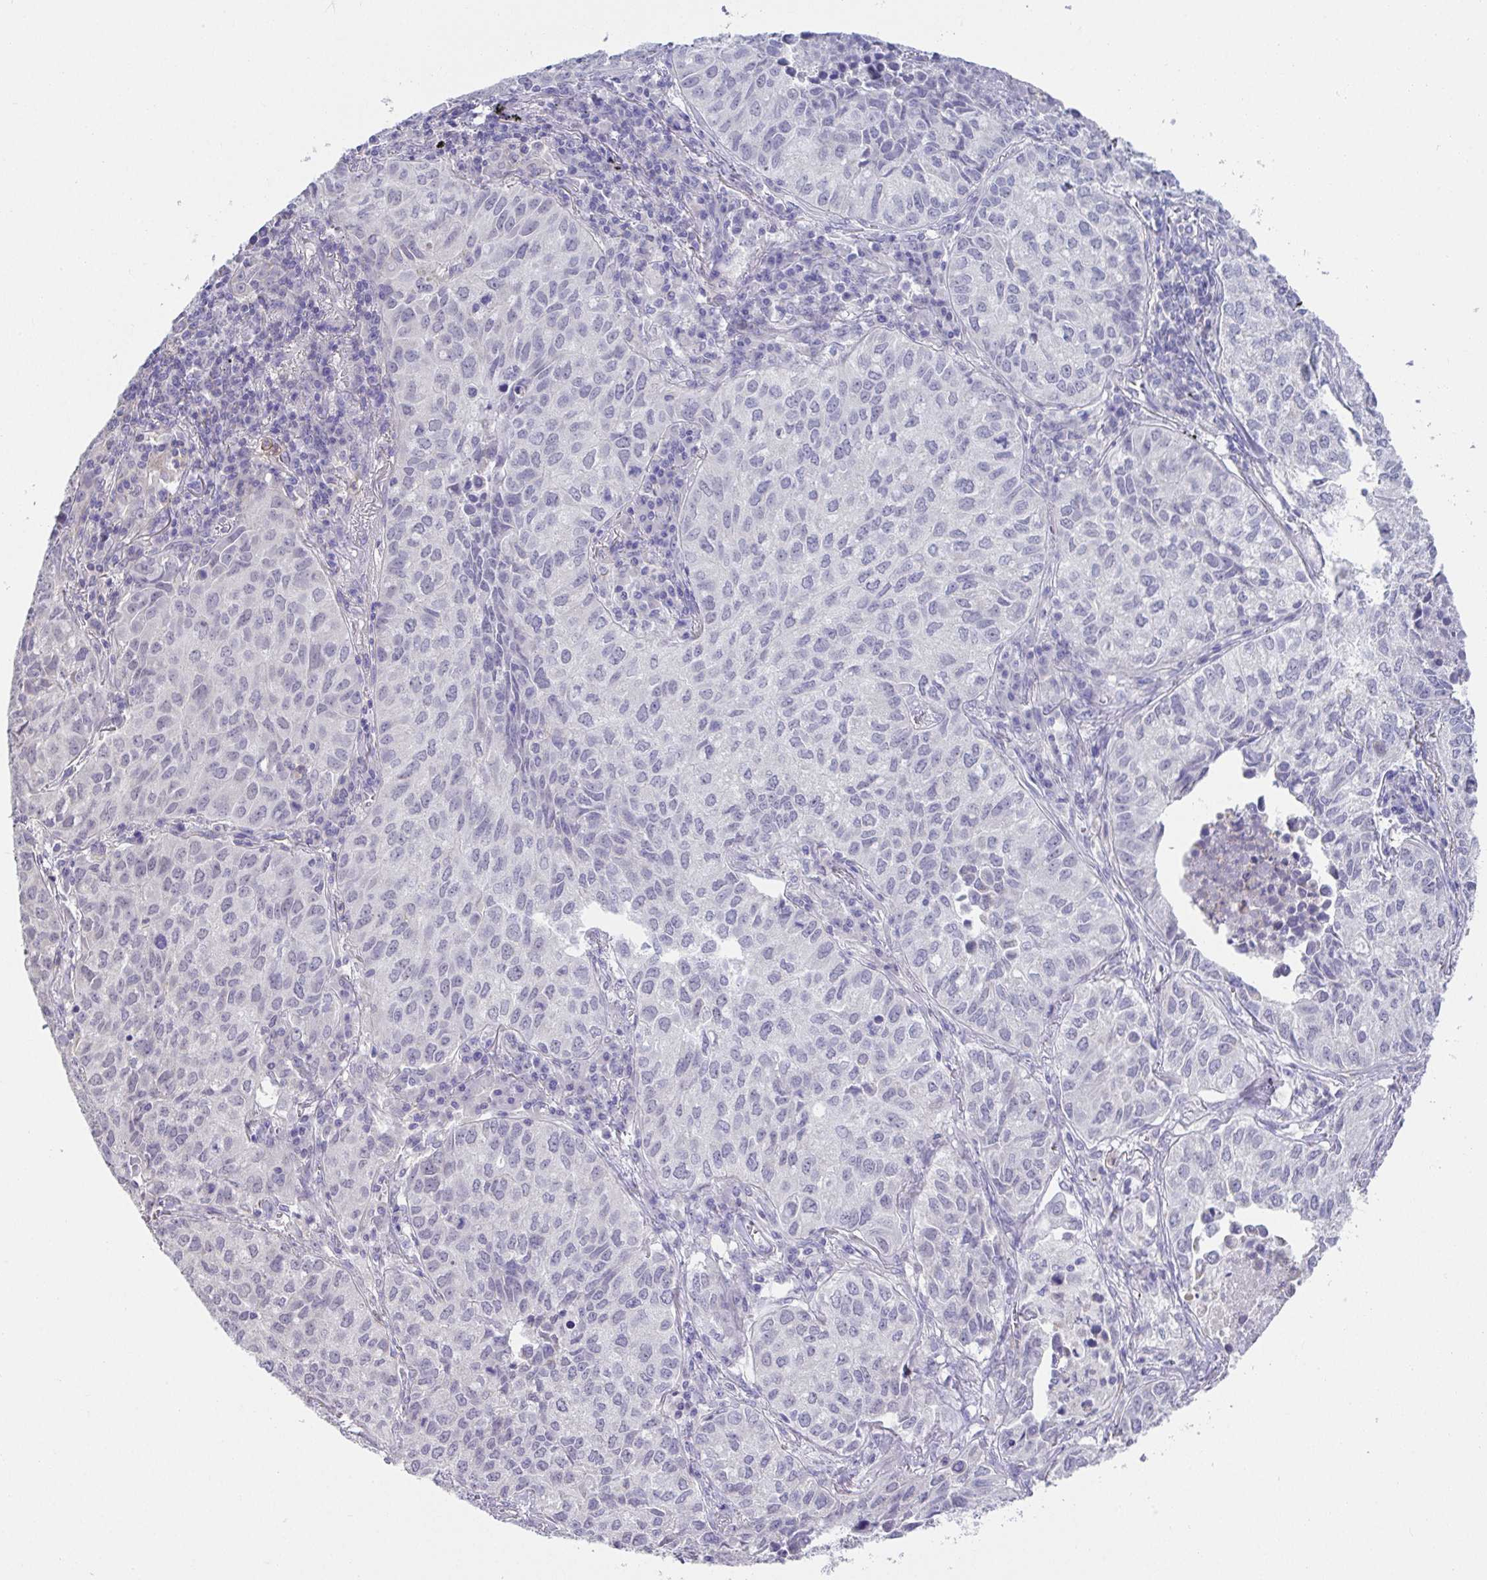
{"staining": {"intensity": "negative", "quantity": "none", "location": "none"}, "tissue": "lung cancer", "cell_type": "Tumor cells", "image_type": "cancer", "snomed": [{"axis": "morphology", "description": "Adenocarcinoma, NOS"}, {"axis": "topography", "description": "Lung"}], "caption": "Histopathology image shows no significant protein staining in tumor cells of lung adenocarcinoma.", "gene": "CXCR1", "patient": {"sex": "female", "age": 50}}